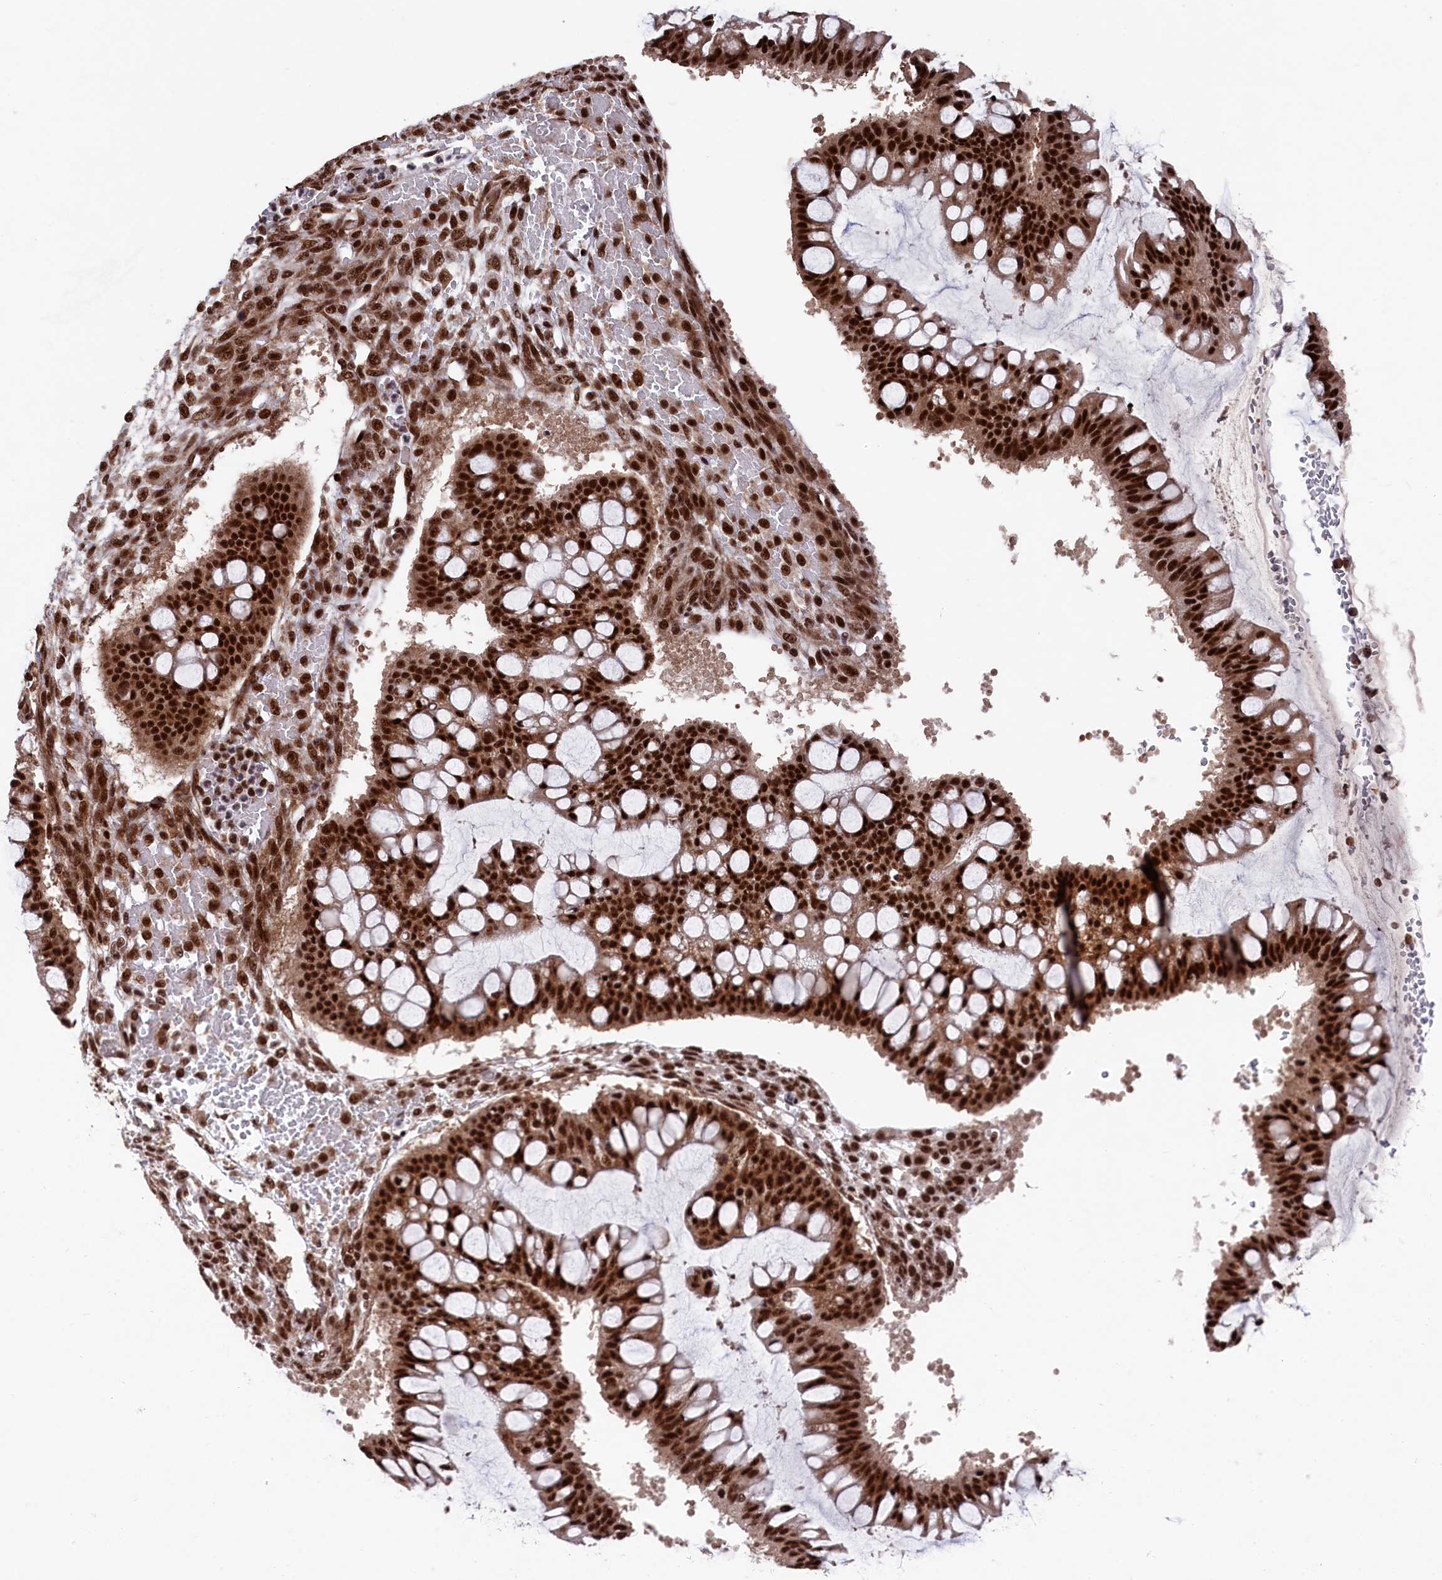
{"staining": {"intensity": "strong", "quantity": ">75%", "location": "nuclear"}, "tissue": "ovarian cancer", "cell_type": "Tumor cells", "image_type": "cancer", "snomed": [{"axis": "morphology", "description": "Cystadenocarcinoma, mucinous, NOS"}, {"axis": "topography", "description": "Ovary"}], "caption": "IHC micrograph of ovarian cancer (mucinous cystadenocarcinoma) stained for a protein (brown), which exhibits high levels of strong nuclear expression in approximately >75% of tumor cells.", "gene": "PRPF31", "patient": {"sex": "female", "age": 73}}